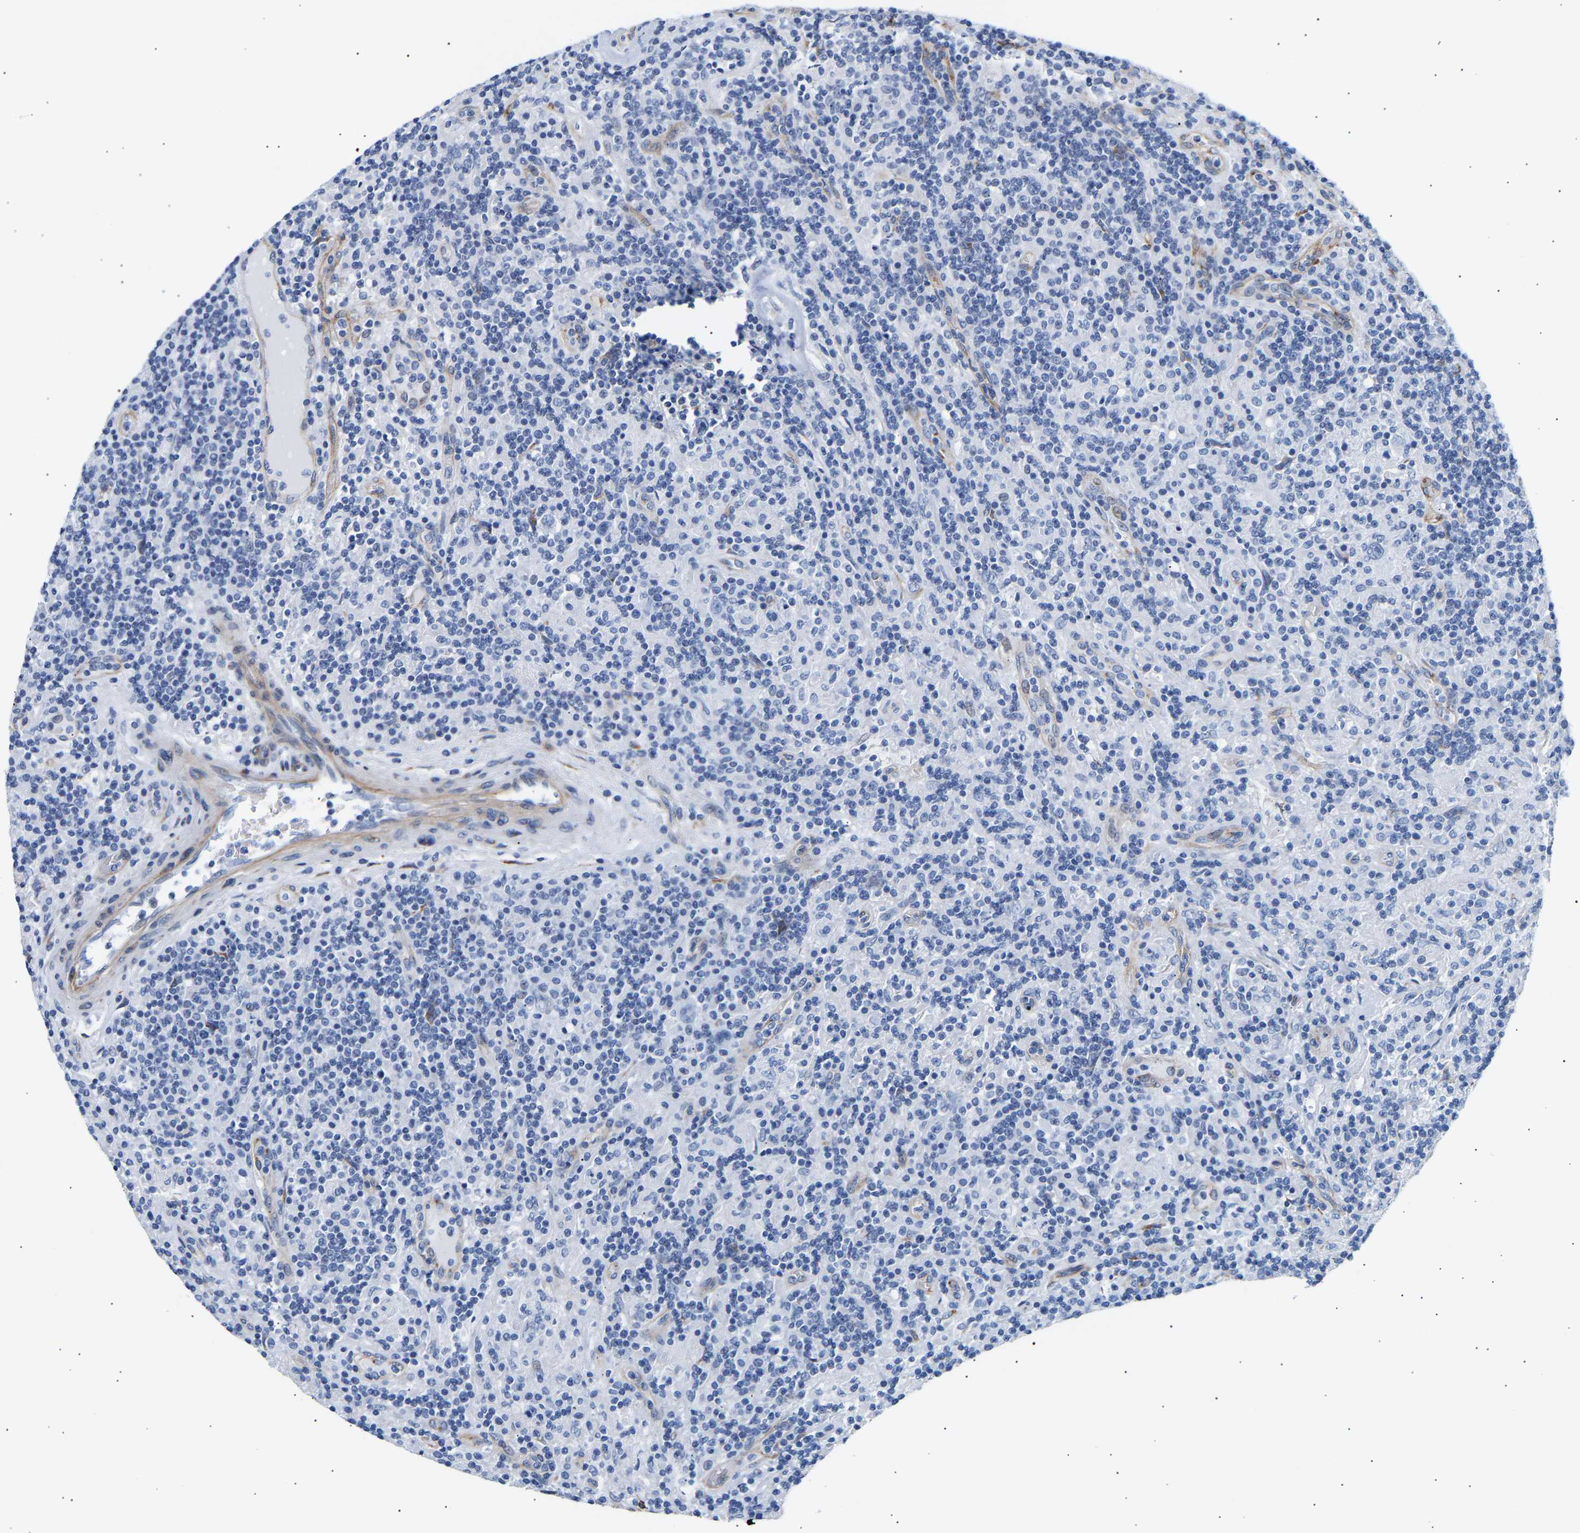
{"staining": {"intensity": "negative", "quantity": "none", "location": "none"}, "tissue": "lymphoma", "cell_type": "Tumor cells", "image_type": "cancer", "snomed": [{"axis": "morphology", "description": "Hodgkin's disease, NOS"}, {"axis": "topography", "description": "Lymph node"}], "caption": "IHC of lymphoma reveals no staining in tumor cells.", "gene": "IGFBP7", "patient": {"sex": "male", "age": 70}}